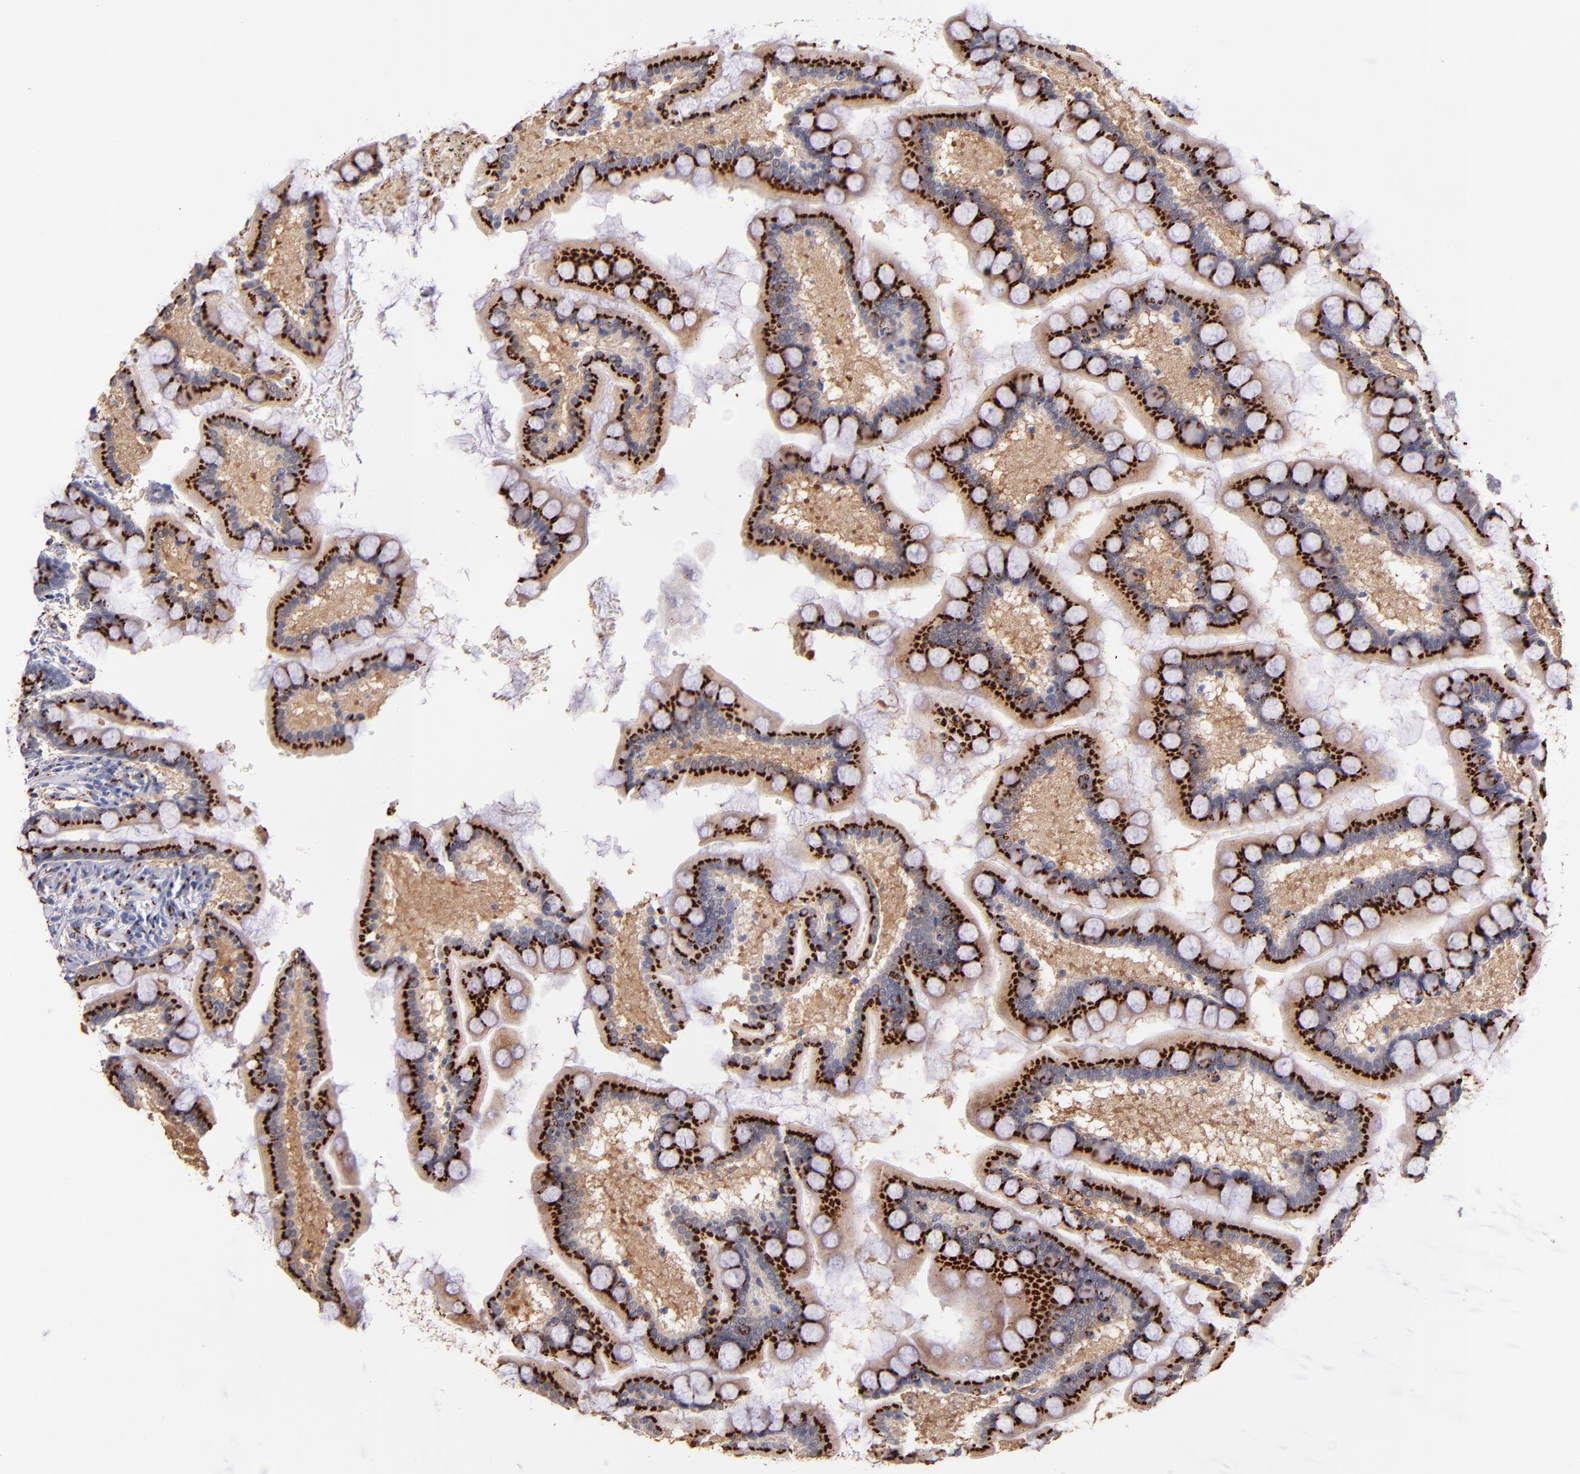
{"staining": {"intensity": "strong", "quantity": ">75%", "location": "cytoplasmic/membranous"}, "tissue": "small intestine", "cell_type": "Glandular cells", "image_type": "normal", "snomed": [{"axis": "morphology", "description": "Normal tissue, NOS"}, {"axis": "topography", "description": "Small intestine"}], "caption": "A high amount of strong cytoplasmic/membranous staining is appreciated in about >75% of glandular cells in unremarkable small intestine. (DAB (3,3'-diaminobenzidine) IHC with brightfield microscopy, high magnification).", "gene": "GOLIM4", "patient": {"sex": "male", "age": 41}}